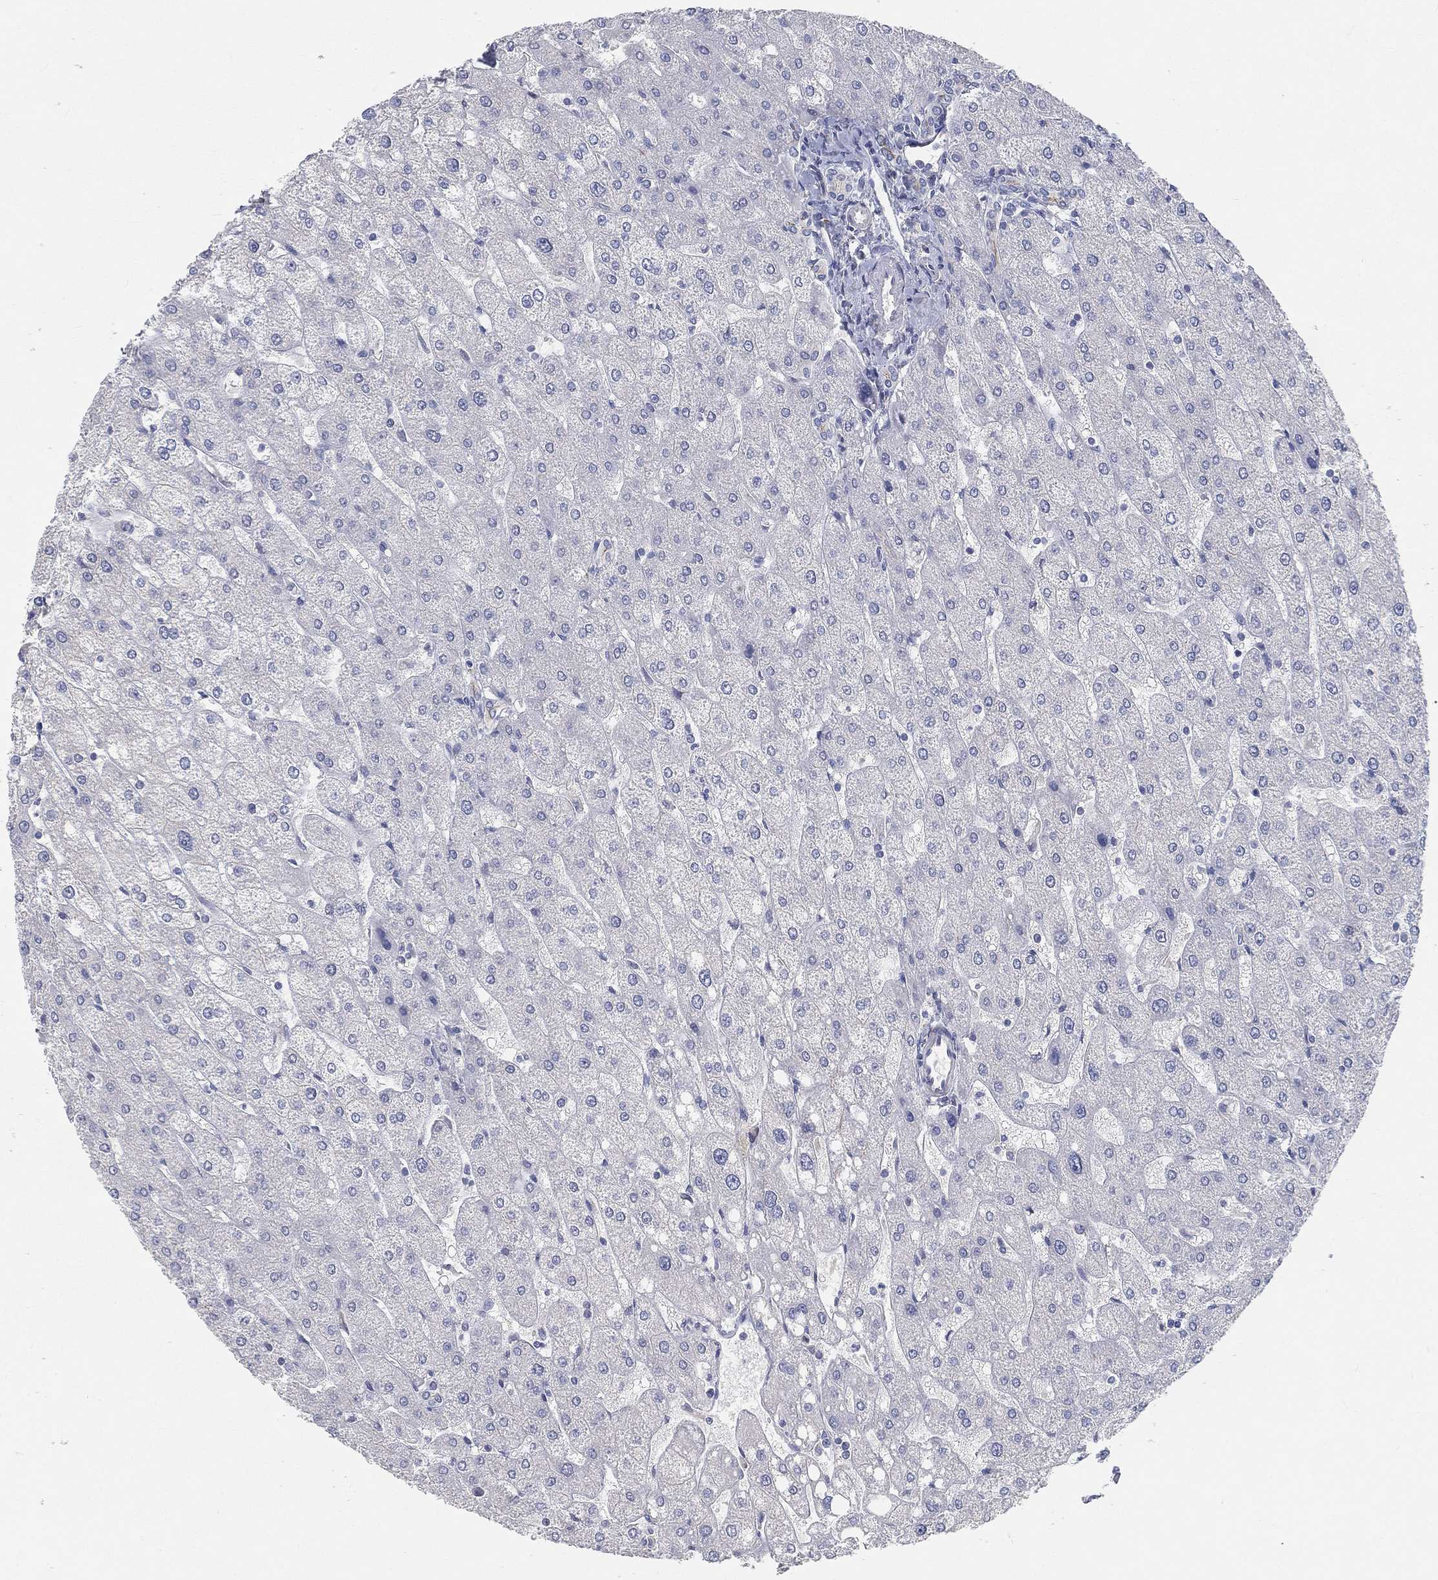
{"staining": {"intensity": "negative", "quantity": "none", "location": "none"}, "tissue": "liver", "cell_type": "Cholangiocytes", "image_type": "normal", "snomed": [{"axis": "morphology", "description": "Normal tissue, NOS"}, {"axis": "topography", "description": "Liver"}], "caption": "High power microscopy histopathology image of an immunohistochemistry photomicrograph of benign liver, revealing no significant positivity in cholangiocytes. Brightfield microscopy of immunohistochemistry (IHC) stained with DAB (brown) and hematoxylin (blue), captured at high magnification.", "gene": "TMEM25", "patient": {"sex": "male", "age": 67}}